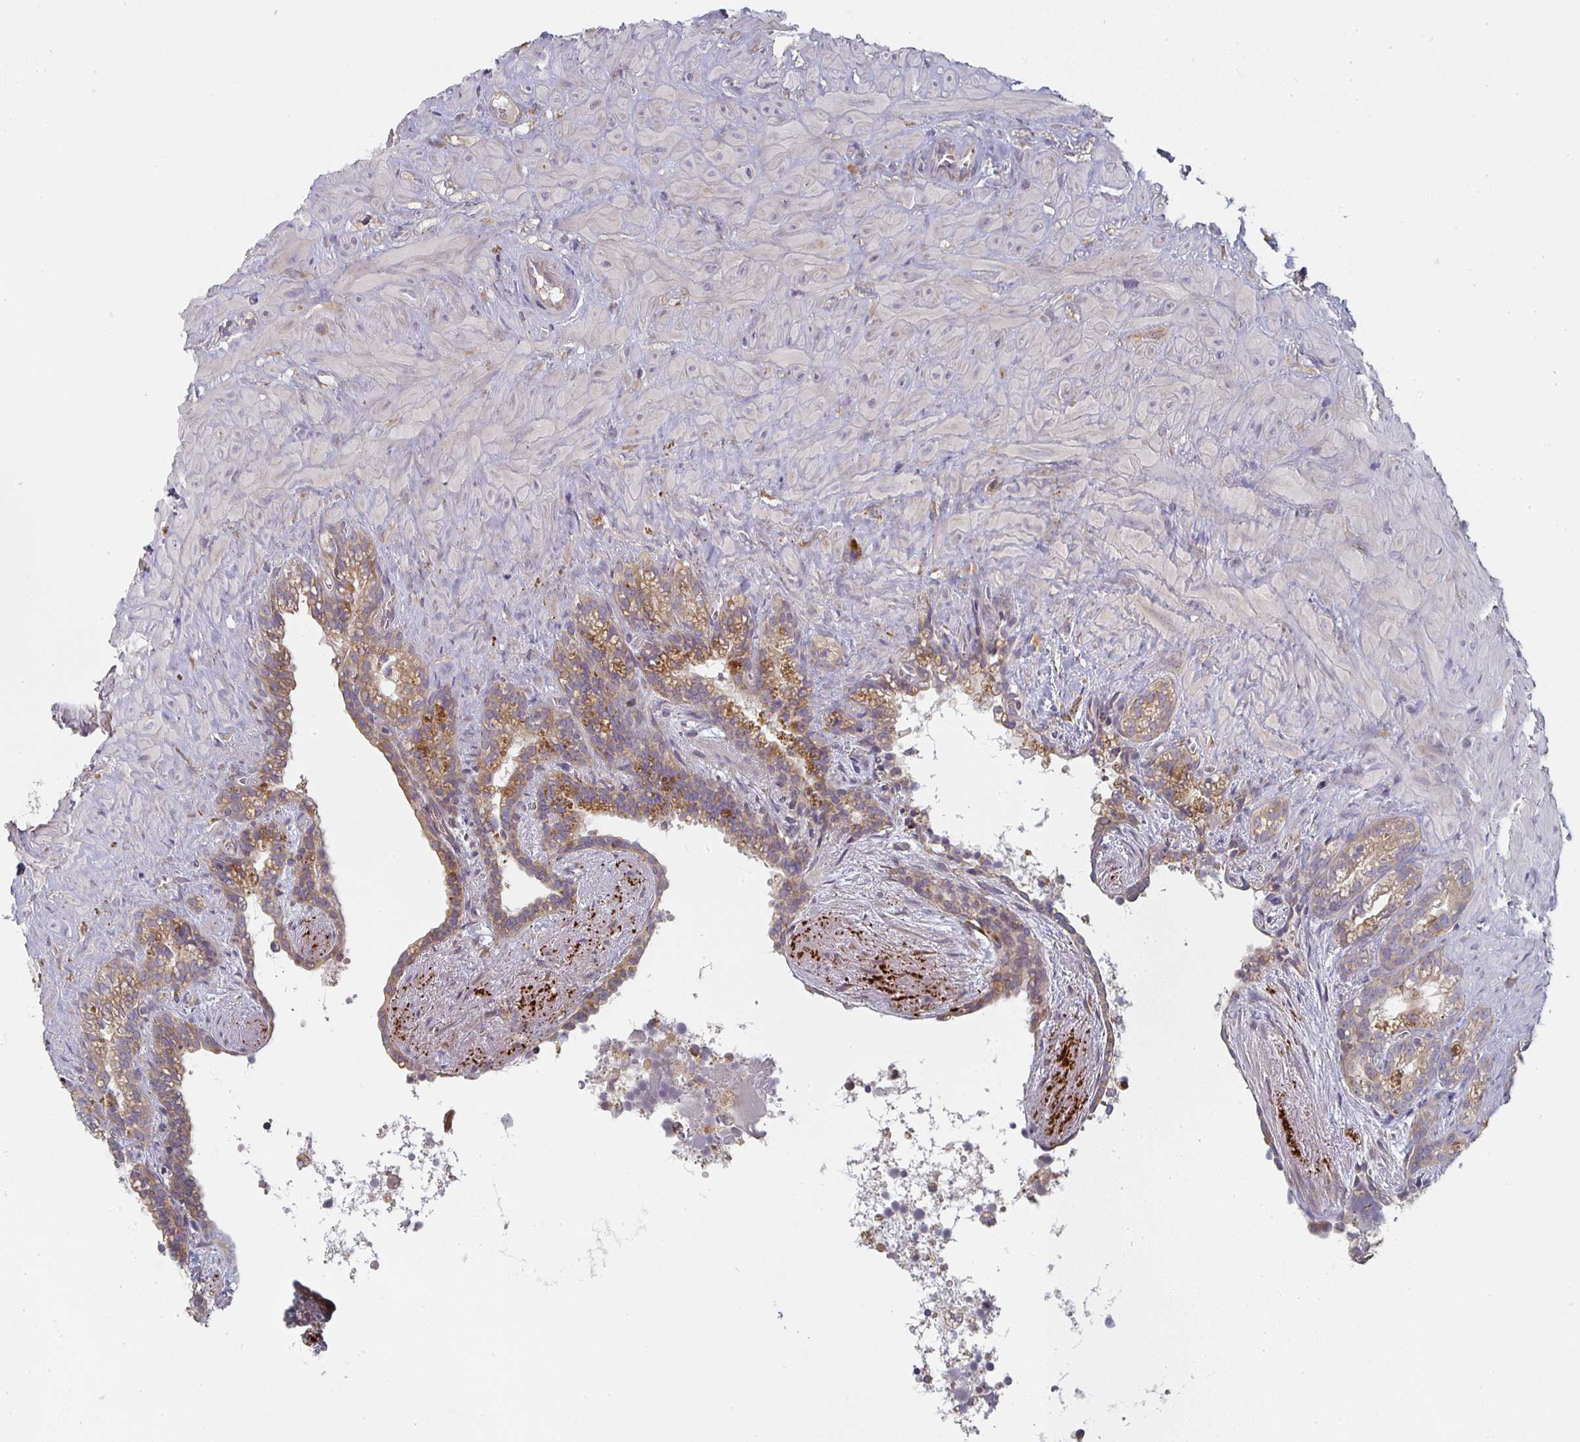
{"staining": {"intensity": "moderate", "quantity": "25%-75%", "location": "cytoplasmic/membranous"}, "tissue": "seminal vesicle", "cell_type": "Glandular cells", "image_type": "normal", "snomed": [{"axis": "morphology", "description": "Normal tissue, NOS"}, {"axis": "topography", "description": "Seminal veicle"}], "caption": "Immunohistochemistry (IHC) histopathology image of unremarkable human seminal vesicle stained for a protein (brown), which displays medium levels of moderate cytoplasmic/membranous expression in approximately 25%-75% of glandular cells.", "gene": "CTHRC1", "patient": {"sex": "male", "age": 76}}